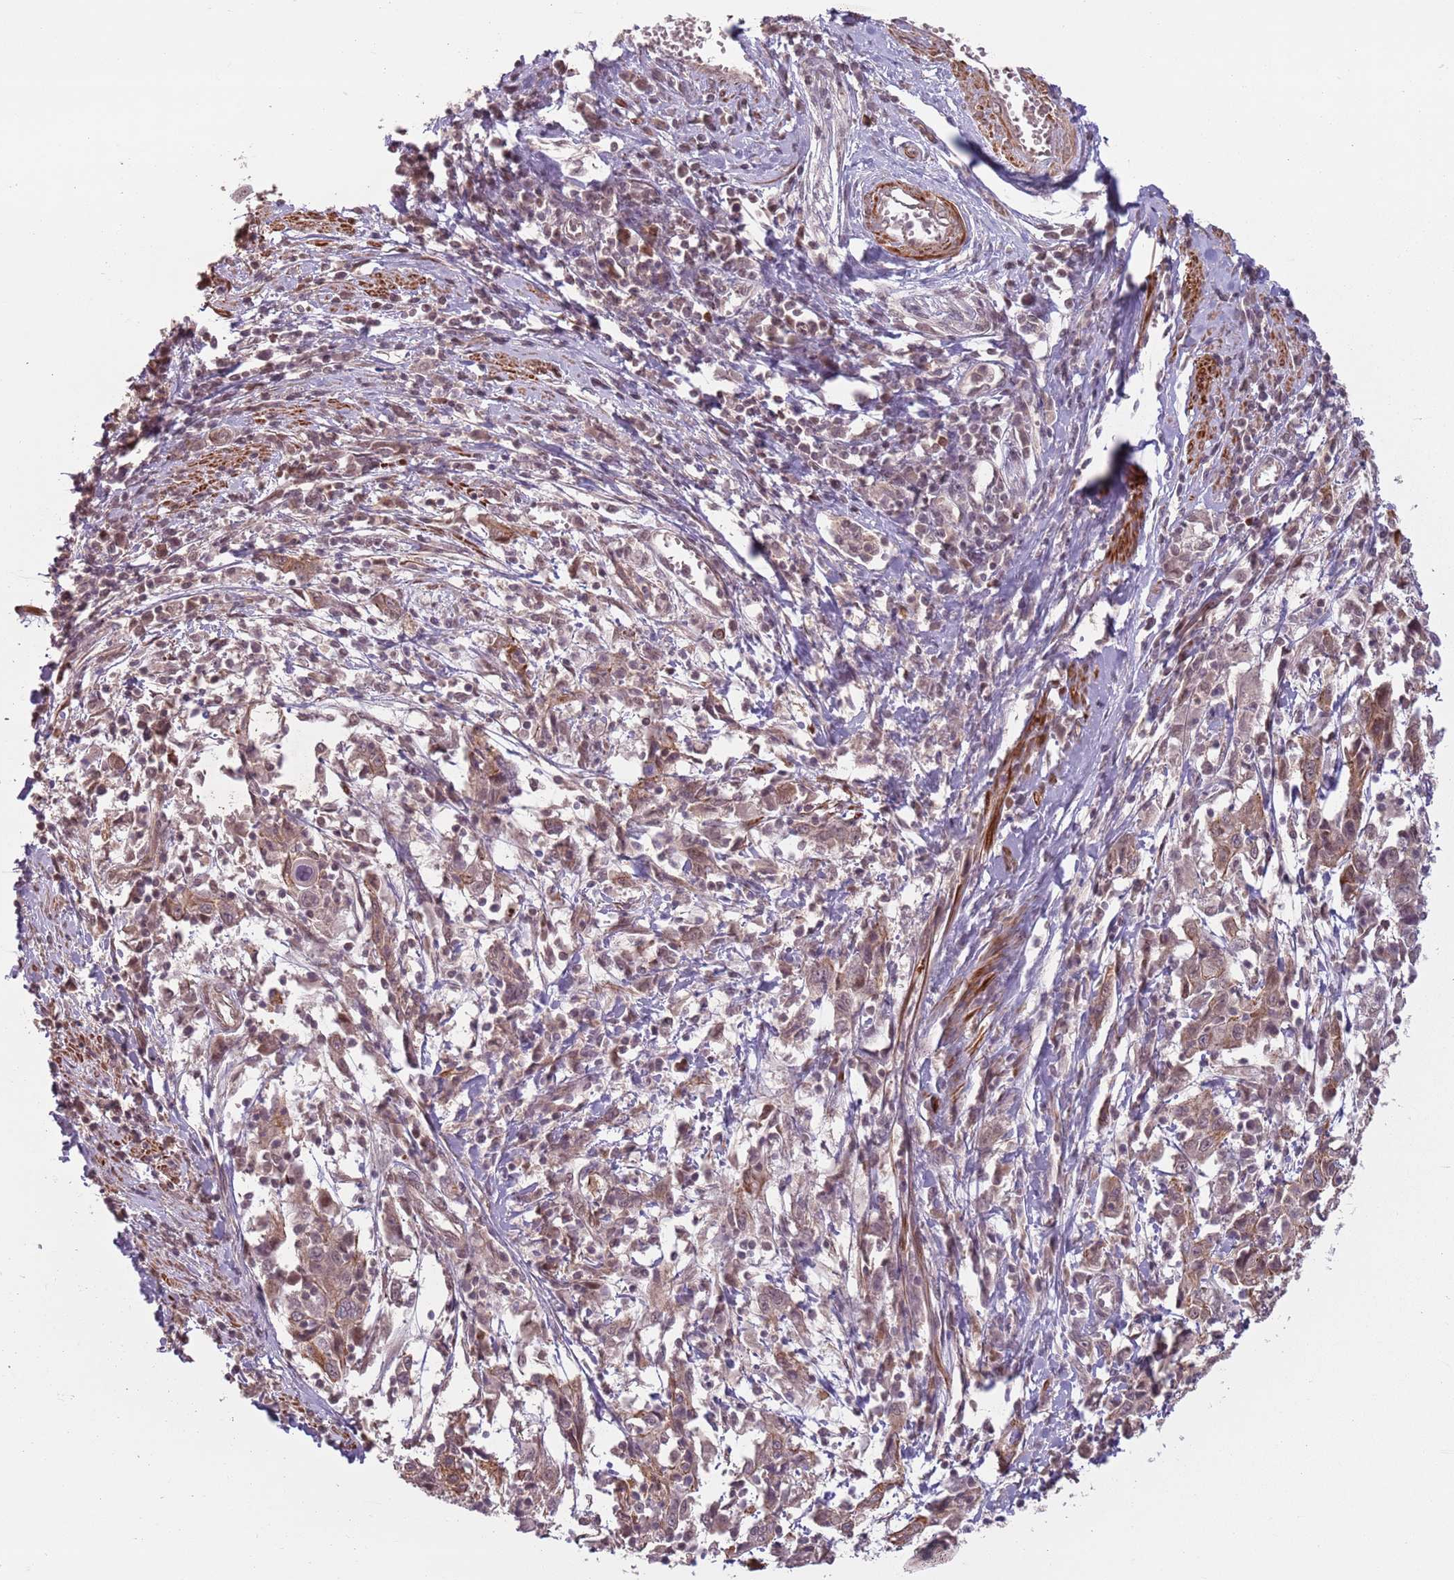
{"staining": {"intensity": "weak", "quantity": ">75%", "location": "cytoplasmic/membranous"}, "tissue": "cervical cancer", "cell_type": "Tumor cells", "image_type": "cancer", "snomed": [{"axis": "morphology", "description": "Squamous cell carcinoma, NOS"}, {"axis": "topography", "description": "Cervix"}], "caption": "Immunohistochemistry (IHC) (DAB (3,3'-diaminobenzidine)) staining of human squamous cell carcinoma (cervical) exhibits weak cytoplasmic/membranous protein staining in approximately >75% of tumor cells. (IHC, brightfield microscopy, high magnification).", "gene": "CCDC154", "patient": {"sex": "female", "age": 46}}